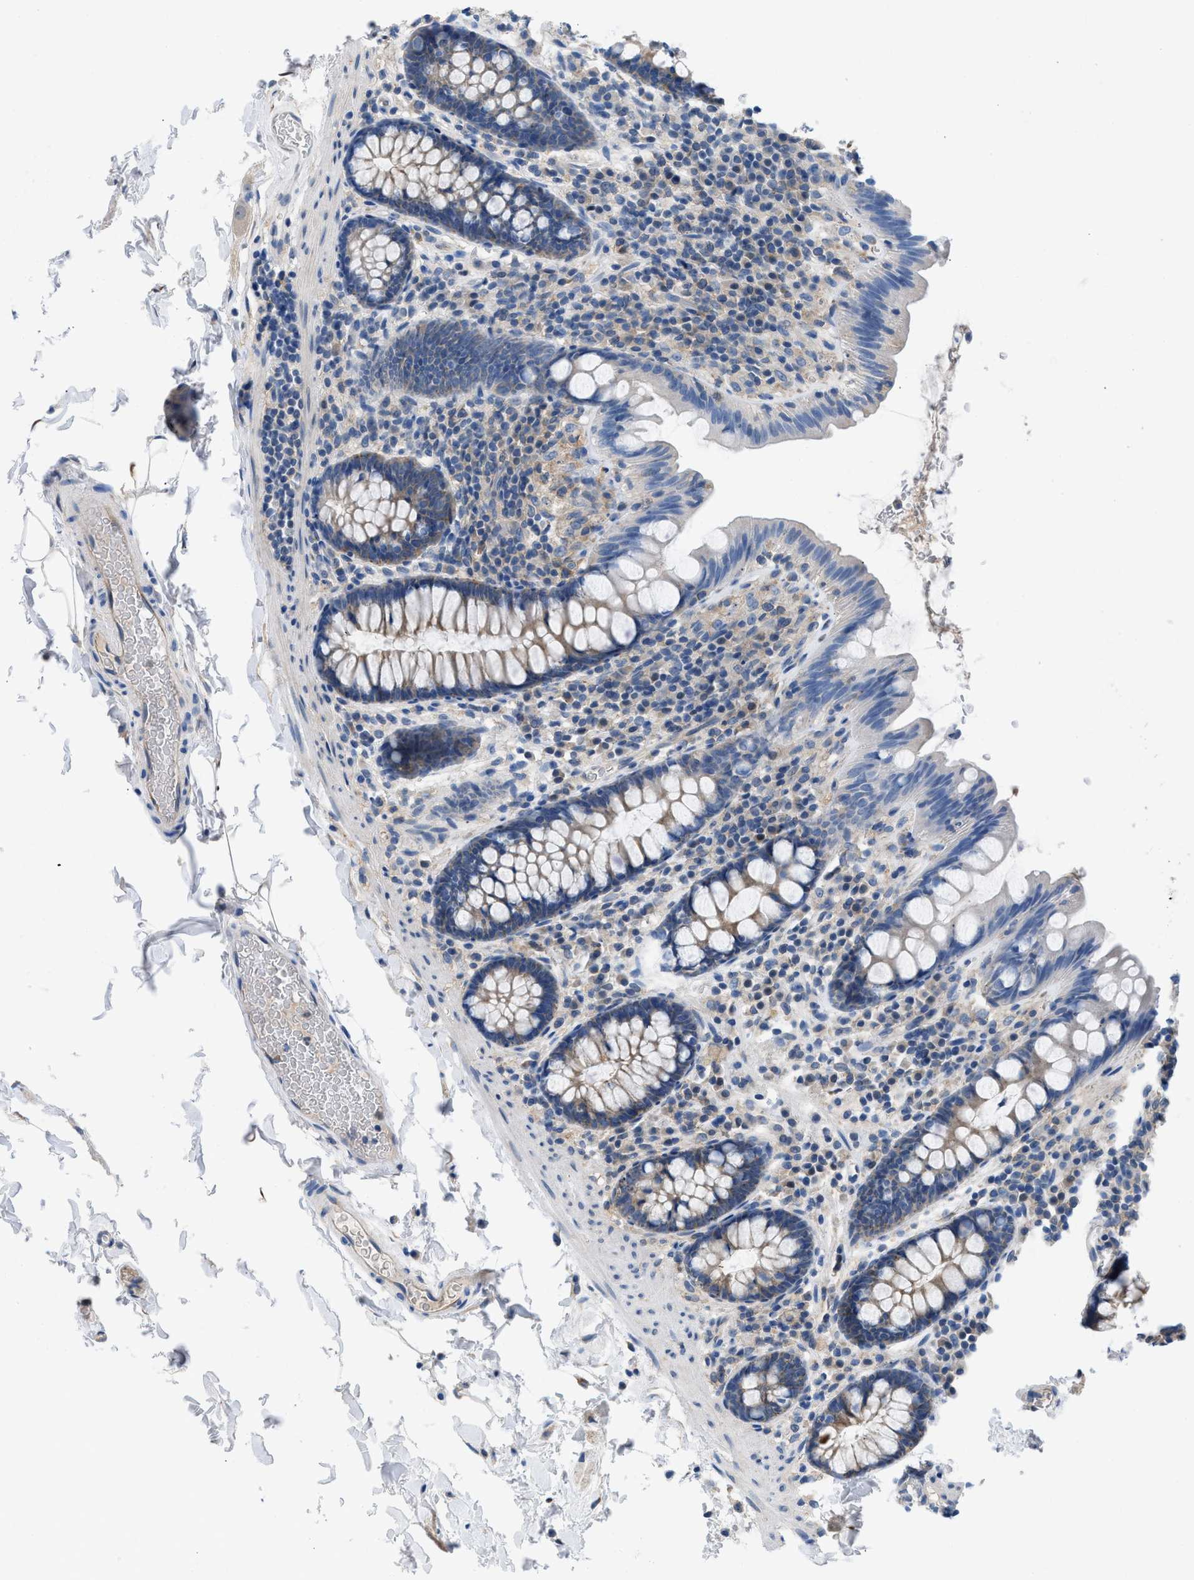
{"staining": {"intensity": "weak", "quantity": "<25%", "location": "cytoplasmic/membranous"}, "tissue": "colon", "cell_type": "Endothelial cells", "image_type": "normal", "snomed": [{"axis": "morphology", "description": "Normal tissue, NOS"}, {"axis": "topography", "description": "Colon"}], "caption": "Immunohistochemistry (IHC) of normal human colon reveals no expression in endothelial cells. The staining is performed using DAB (3,3'-diaminobenzidine) brown chromogen with nuclei counter-stained in using hematoxylin.", "gene": "BNC2", "patient": {"sex": "female", "age": 80}}